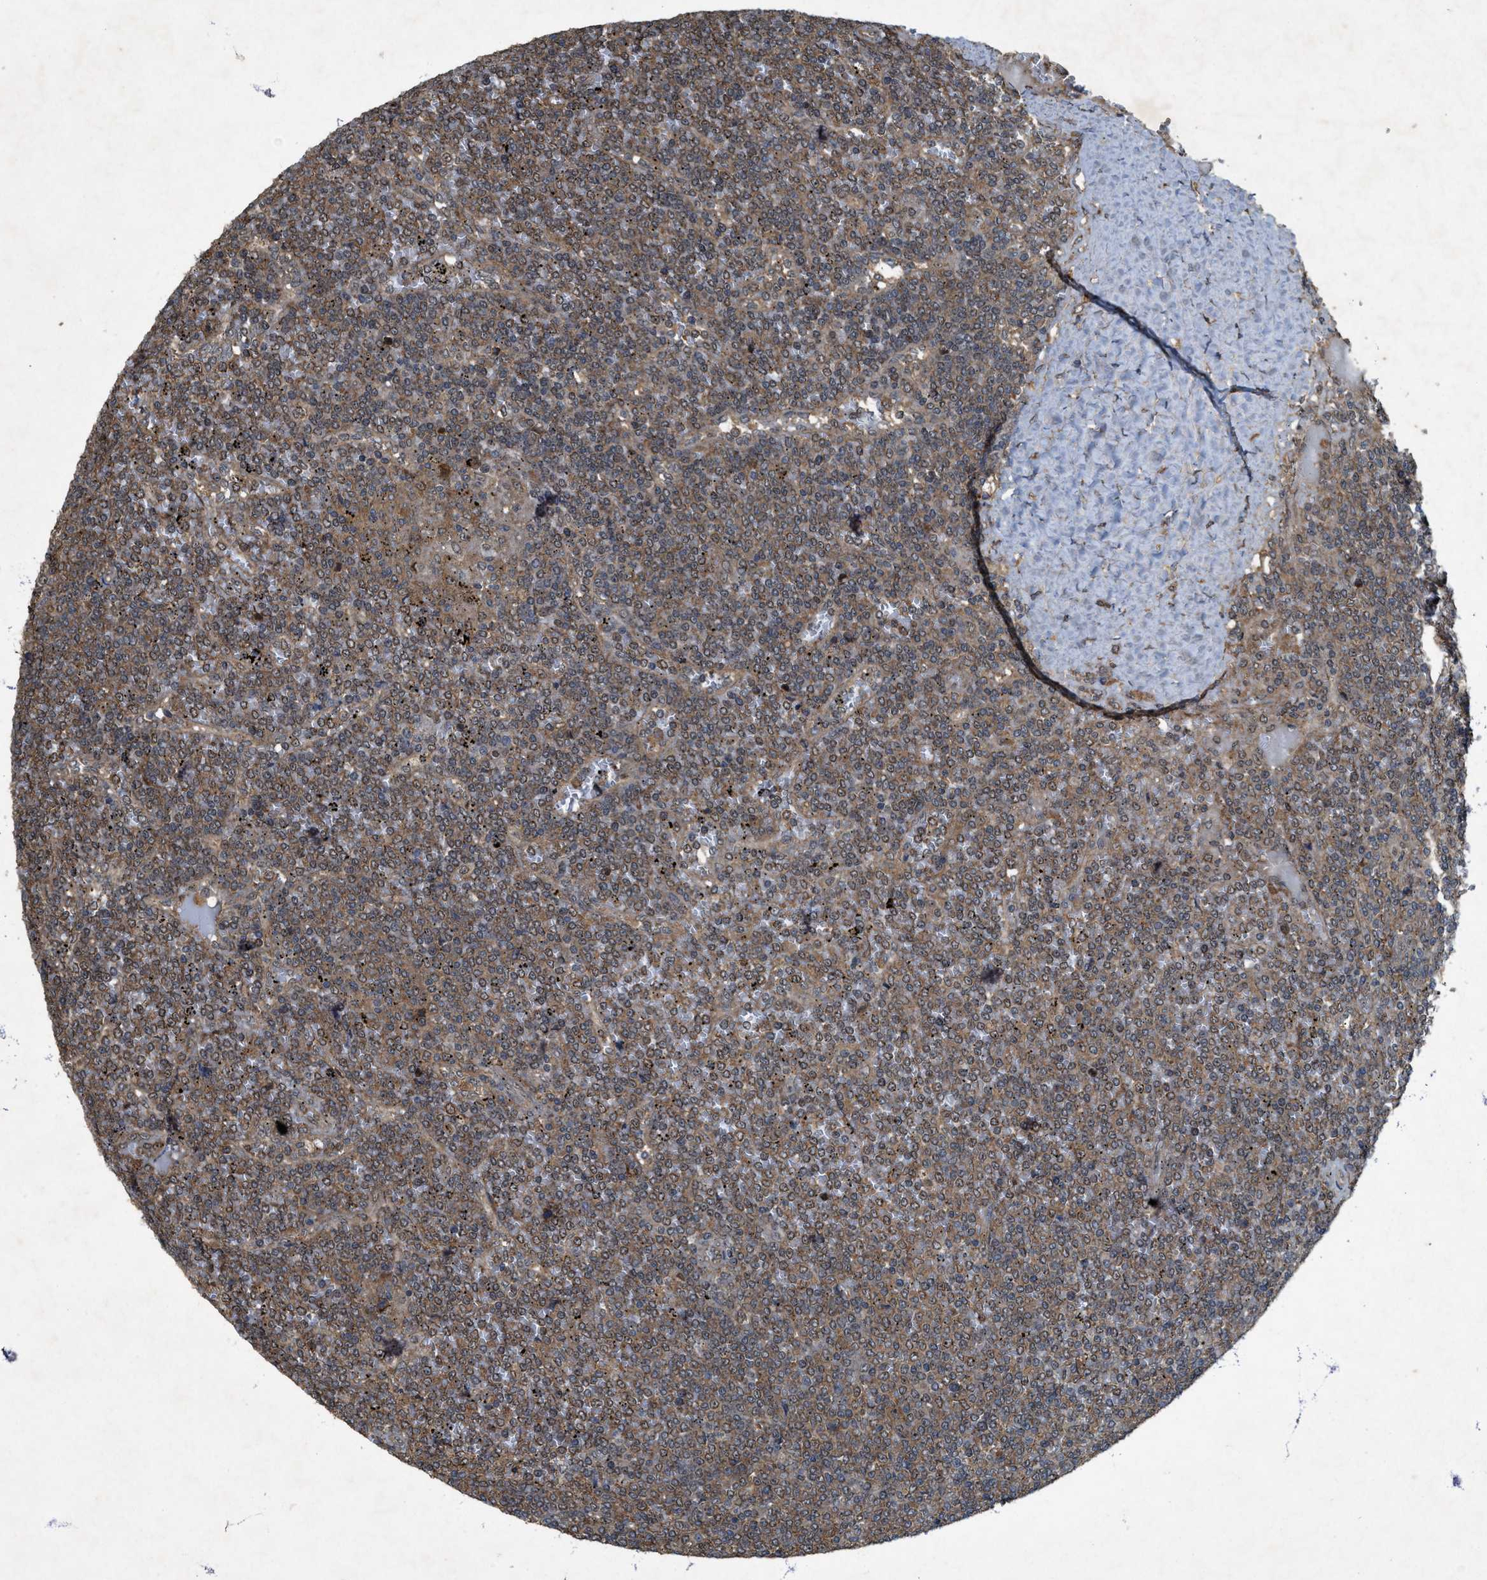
{"staining": {"intensity": "weak", "quantity": "25%-75%", "location": "cytoplasmic/membranous"}, "tissue": "lymphoma", "cell_type": "Tumor cells", "image_type": "cancer", "snomed": [{"axis": "morphology", "description": "Malignant lymphoma, non-Hodgkin's type, Low grade"}, {"axis": "topography", "description": "Spleen"}], "caption": "Protein analysis of malignant lymphoma, non-Hodgkin's type (low-grade) tissue demonstrates weak cytoplasmic/membranous positivity in about 25%-75% of tumor cells. (DAB (3,3'-diaminobenzidine) IHC, brown staining for protein, blue staining for nuclei).", "gene": "PDP2", "patient": {"sex": "female", "age": 19}}